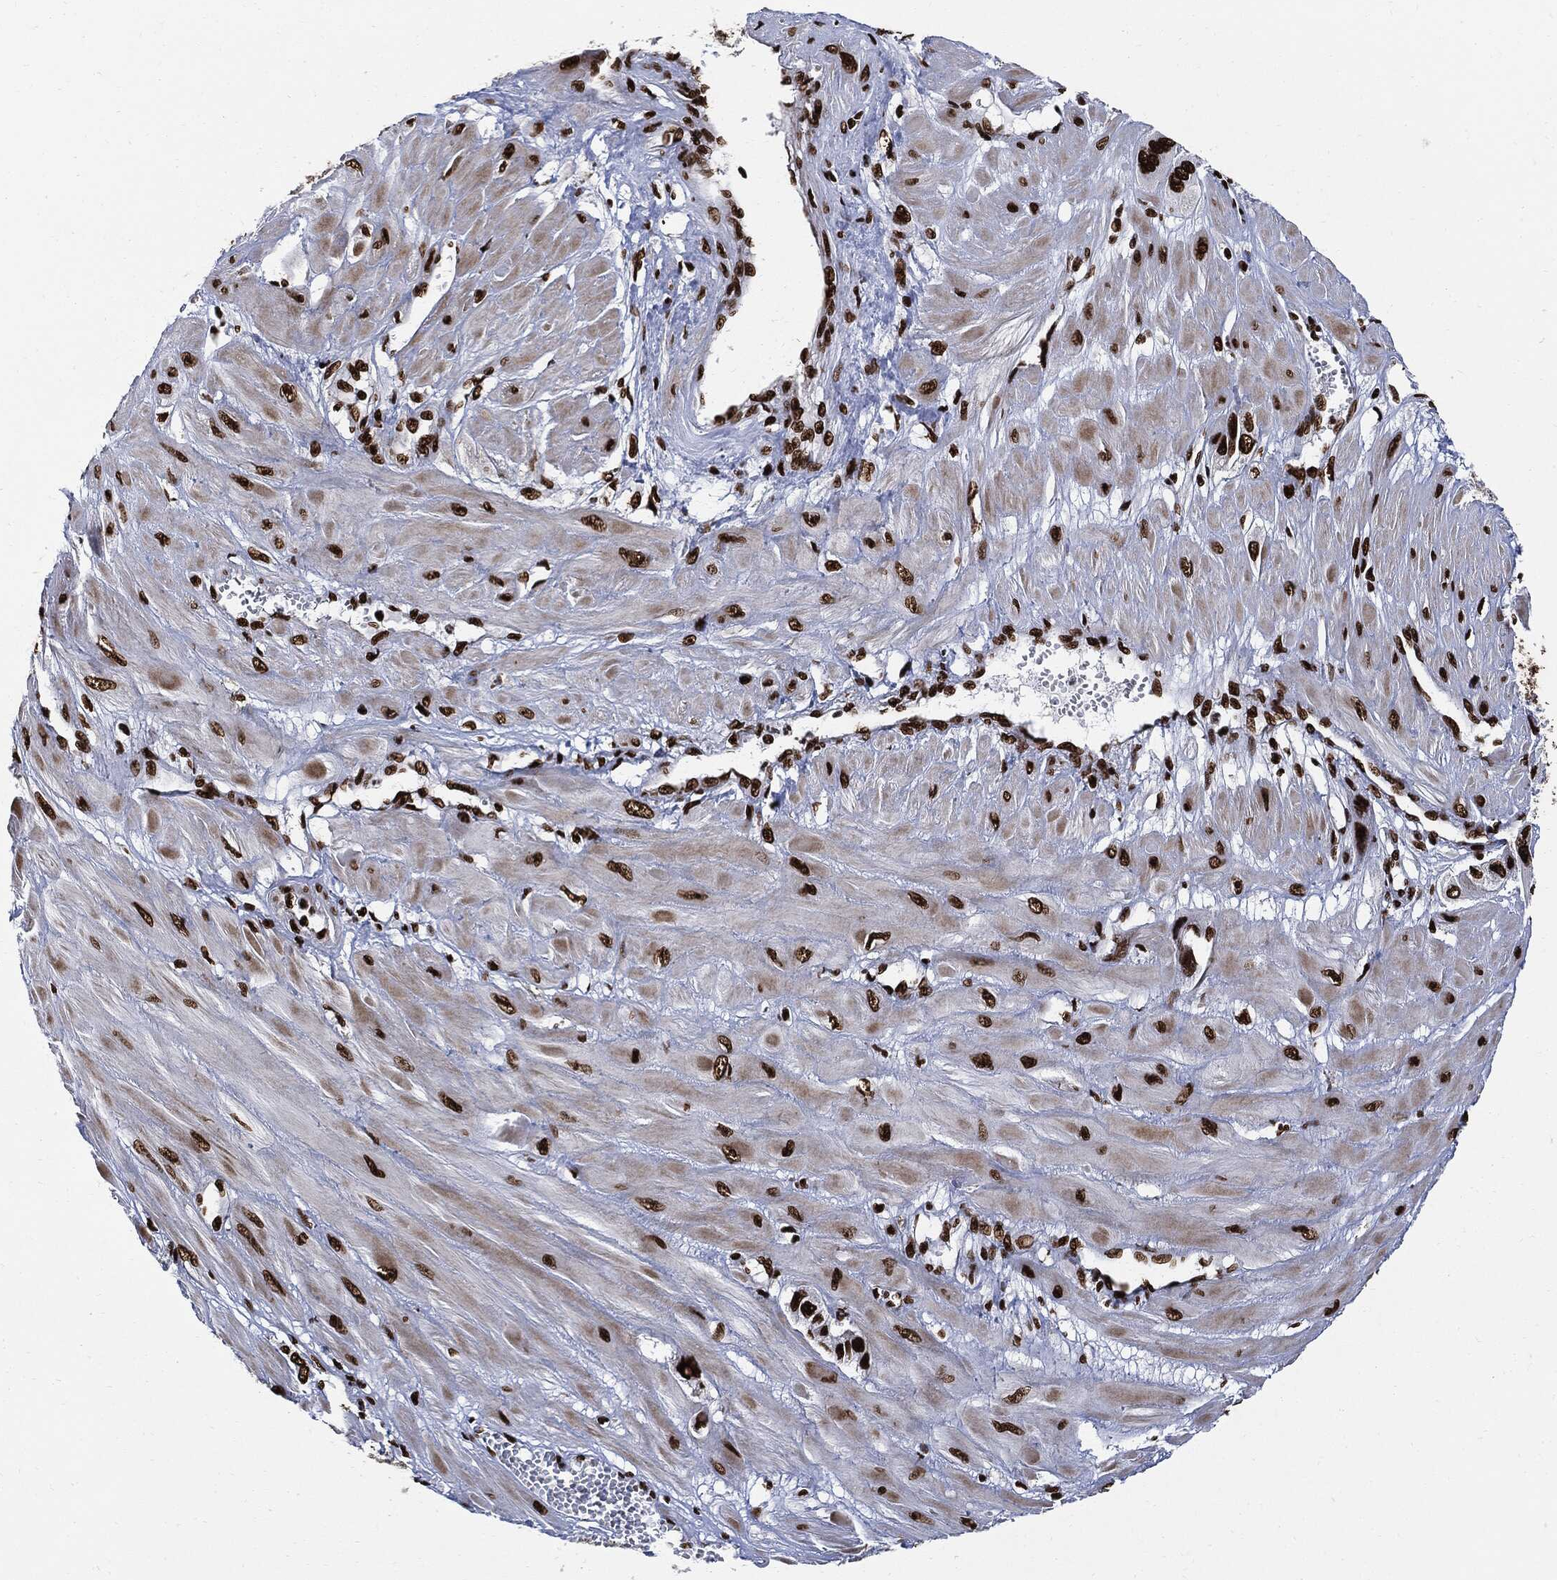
{"staining": {"intensity": "strong", "quantity": ">75%", "location": "nuclear"}, "tissue": "cervical cancer", "cell_type": "Tumor cells", "image_type": "cancer", "snomed": [{"axis": "morphology", "description": "Squamous cell carcinoma, NOS"}, {"axis": "topography", "description": "Cervix"}], "caption": "The micrograph displays immunohistochemical staining of cervical cancer. There is strong nuclear expression is identified in approximately >75% of tumor cells.", "gene": "RECQL", "patient": {"sex": "female", "age": 34}}